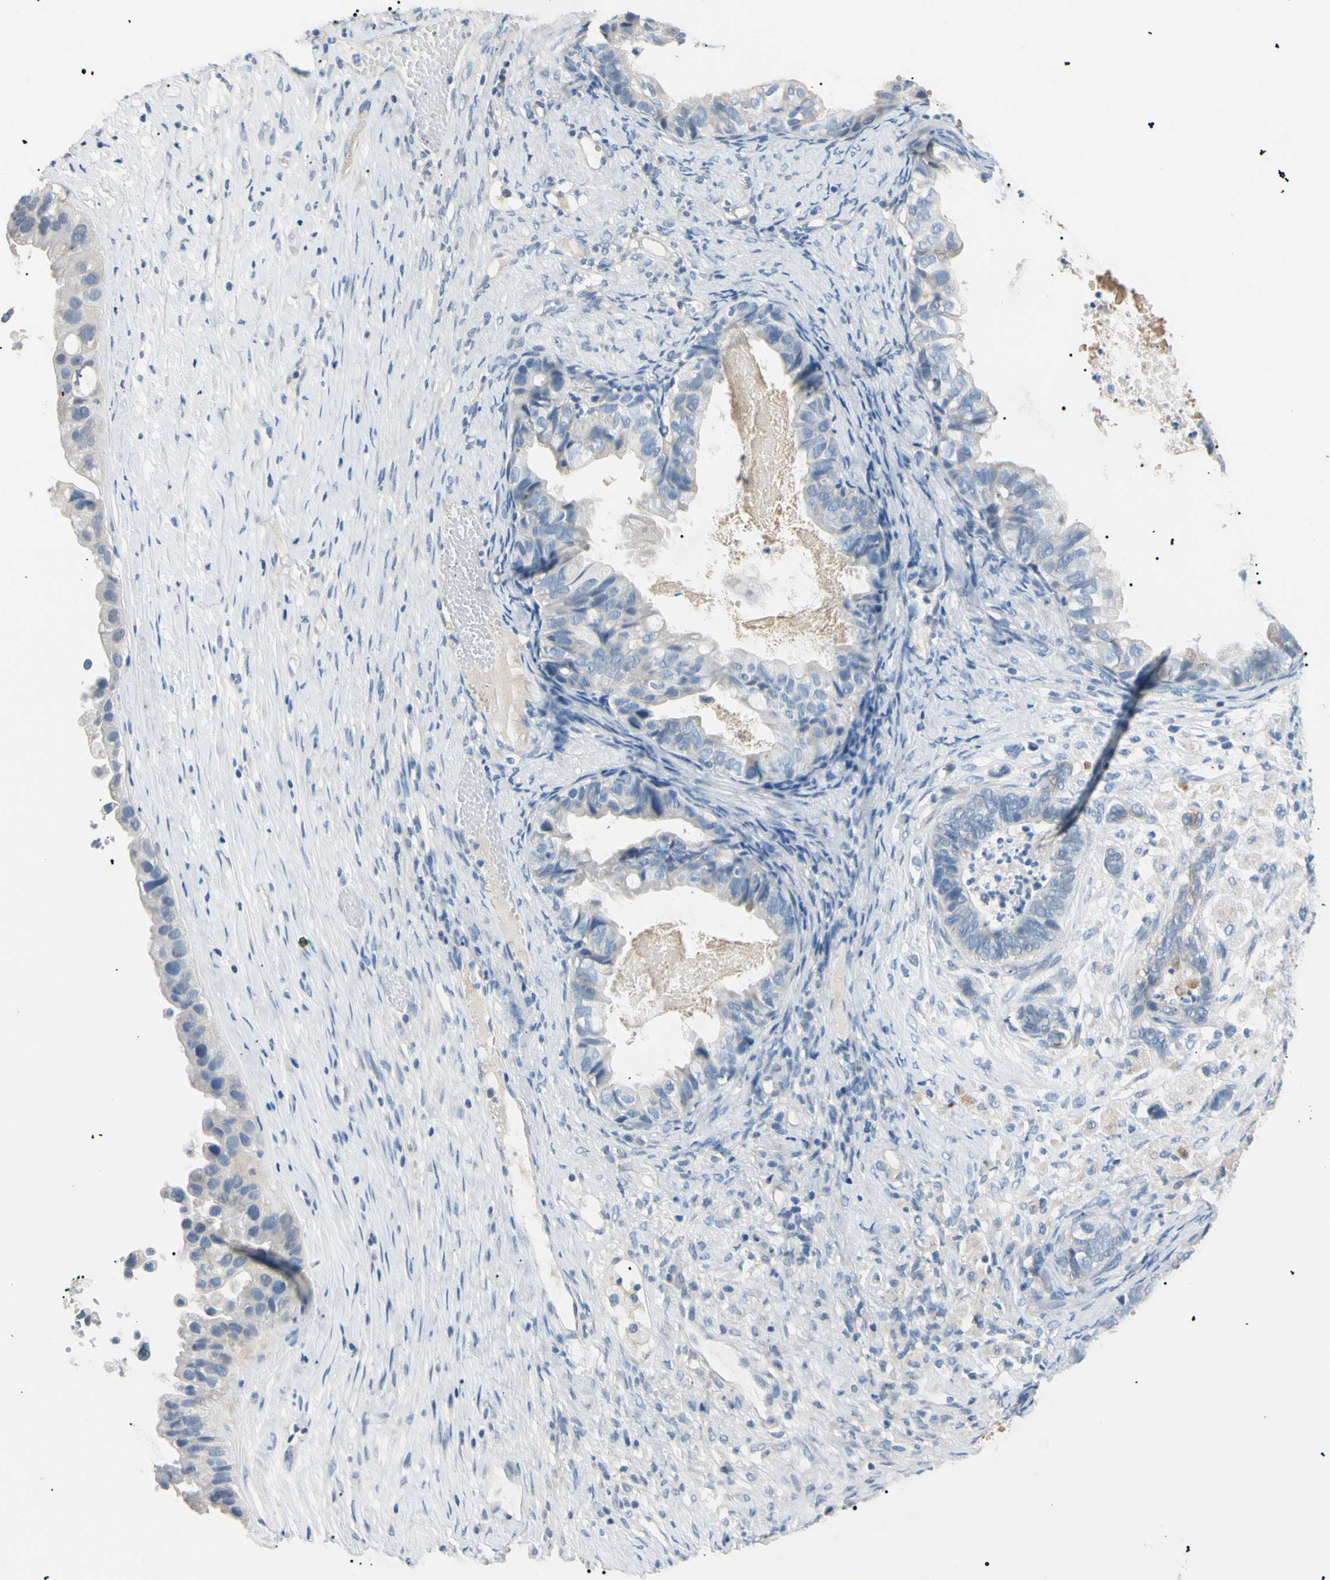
{"staining": {"intensity": "negative", "quantity": "none", "location": "none"}, "tissue": "ovarian cancer", "cell_type": "Tumor cells", "image_type": "cancer", "snomed": [{"axis": "morphology", "description": "Cystadenocarcinoma, mucinous, NOS"}, {"axis": "topography", "description": "Ovary"}], "caption": "Tumor cells are negative for brown protein staining in ovarian cancer (mucinous cystadenocarcinoma). The staining is performed using DAB (3,3'-diaminobenzidine) brown chromogen with nuclei counter-stained in using hematoxylin.", "gene": "CGB3", "patient": {"sex": "female", "age": 80}}